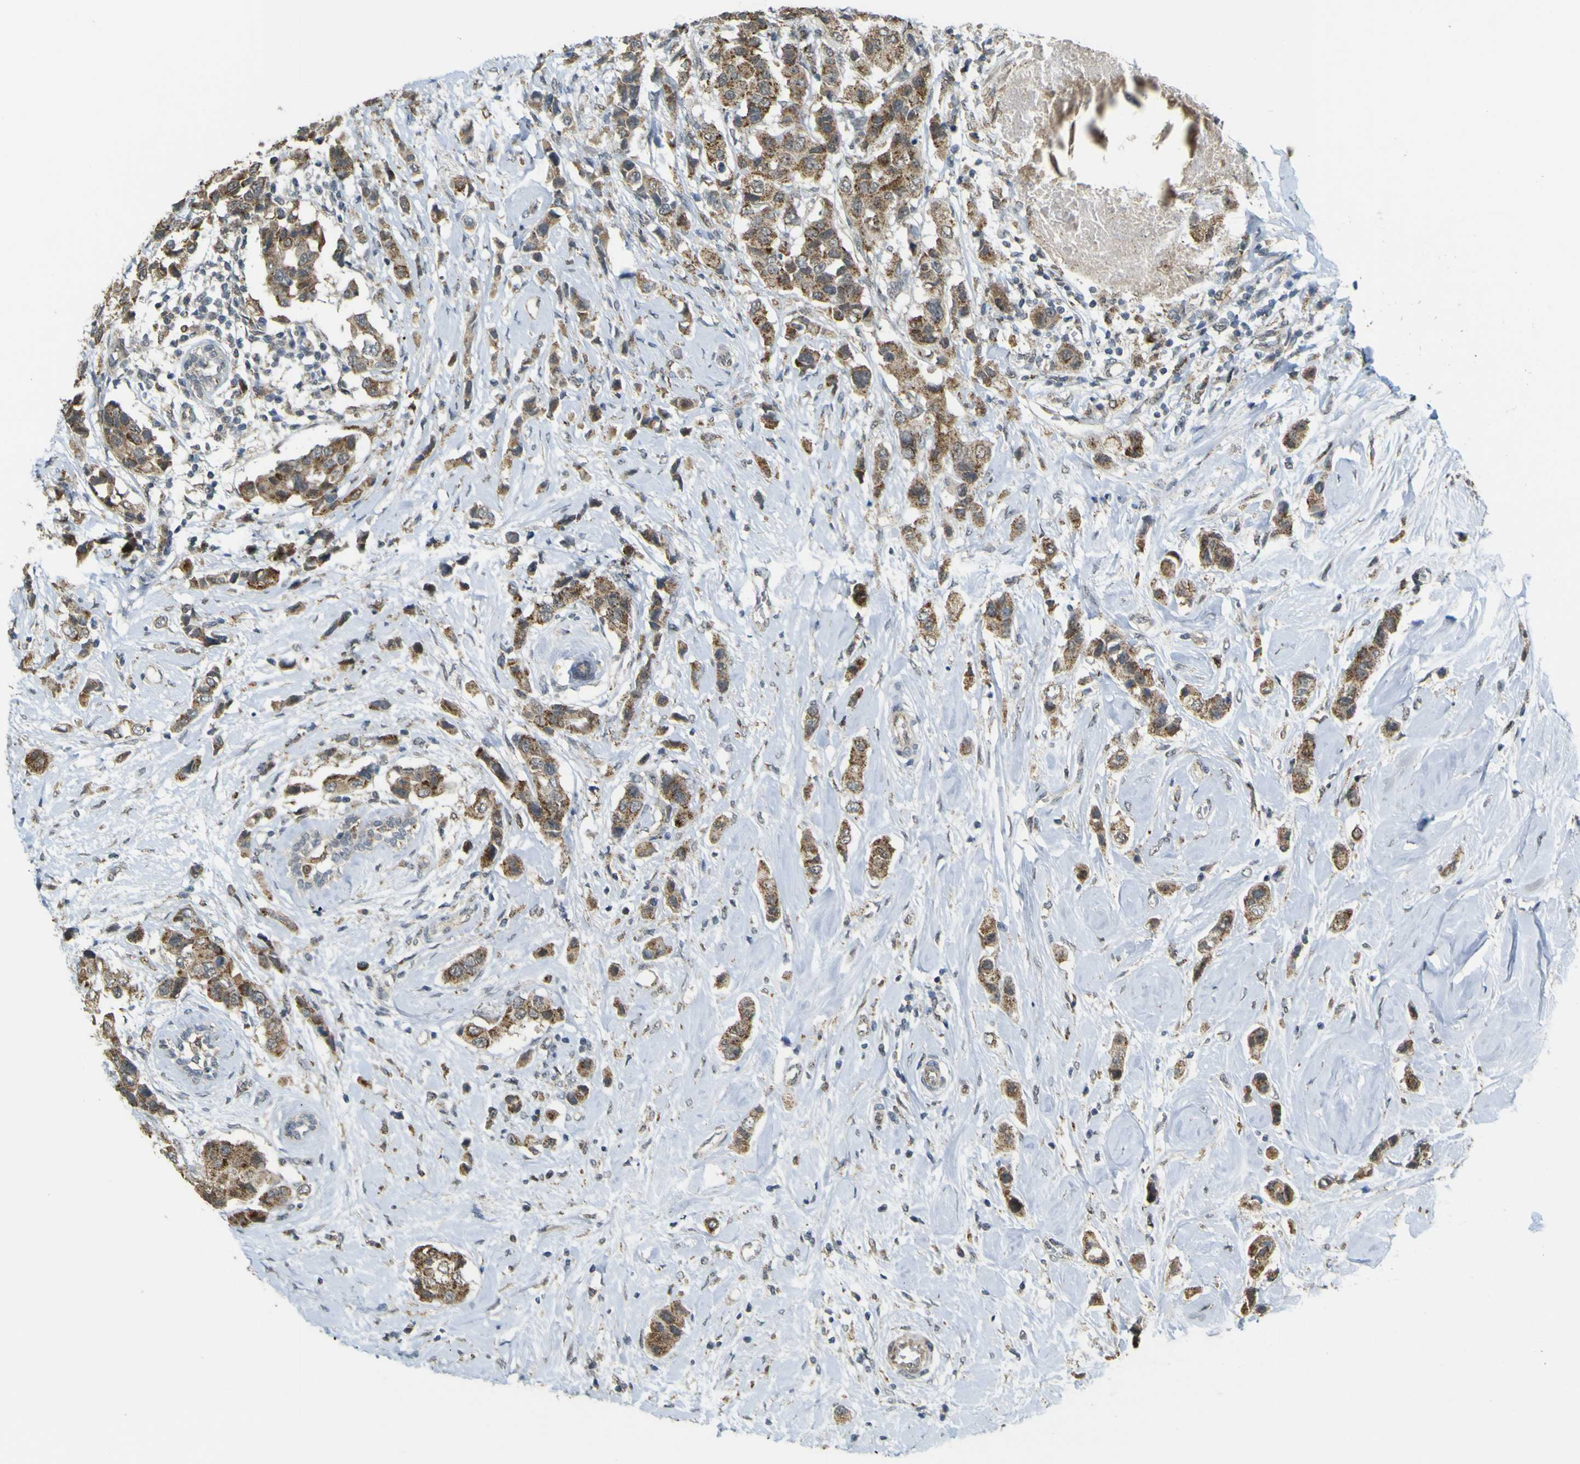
{"staining": {"intensity": "moderate", "quantity": ">75%", "location": "cytoplasmic/membranous"}, "tissue": "breast cancer", "cell_type": "Tumor cells", "image_type": "cancer", "snomed": [{"axis": "morphology", "description": "Normal tissue, NOS"}, {"axis": "morphology", "description": "Duct carcinoma"}, {"axis": "topography", "description": "Breast"}], "caption": "Approximately >75% of tumor cells in human breast invasive ductal carcinoma exhibit moderate cytoplasmic/membranous protein staining as visualized by brown immunohistochemical staining.", "gene": "ACBD5", "patient": {"sex": "female", "age": 50}}